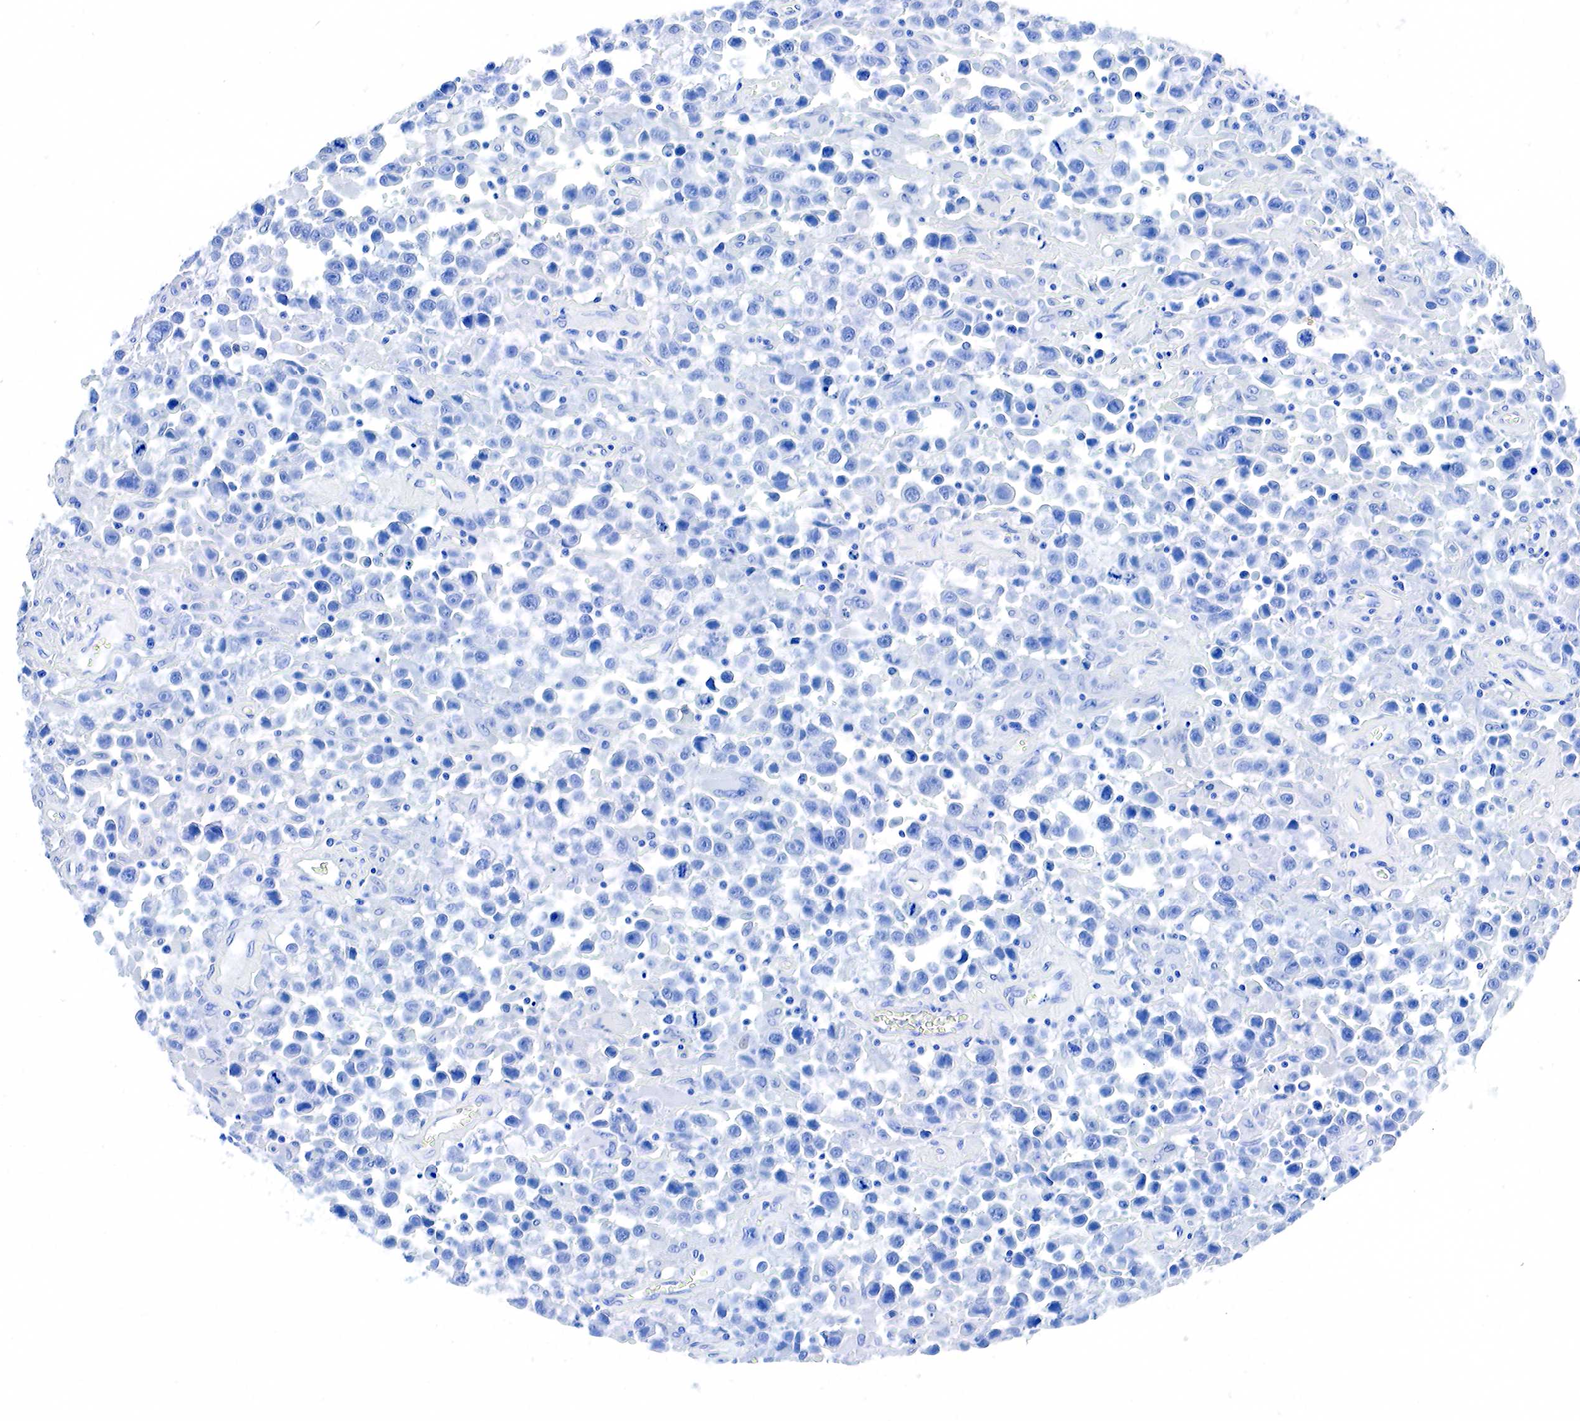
{"staining": {"intensity": "negative", "quantity": "none", "location": "none"}, "tissue": "testis cancer", "cell_type": "Tumor cells", "image_type": "cancer", "snomed": [{"axis": "morphology", "description": "Seminoma, NOS"}, {"axis": "topography", "description": "Testis"}], "caption": "A high-resolution micrograph shows immunohistochemistry (IHC) staining of testis cancer, which displays no significant expression in tumor cells.", "gene": "ACP3", "patient": {"sex": "male", "age": 43}}